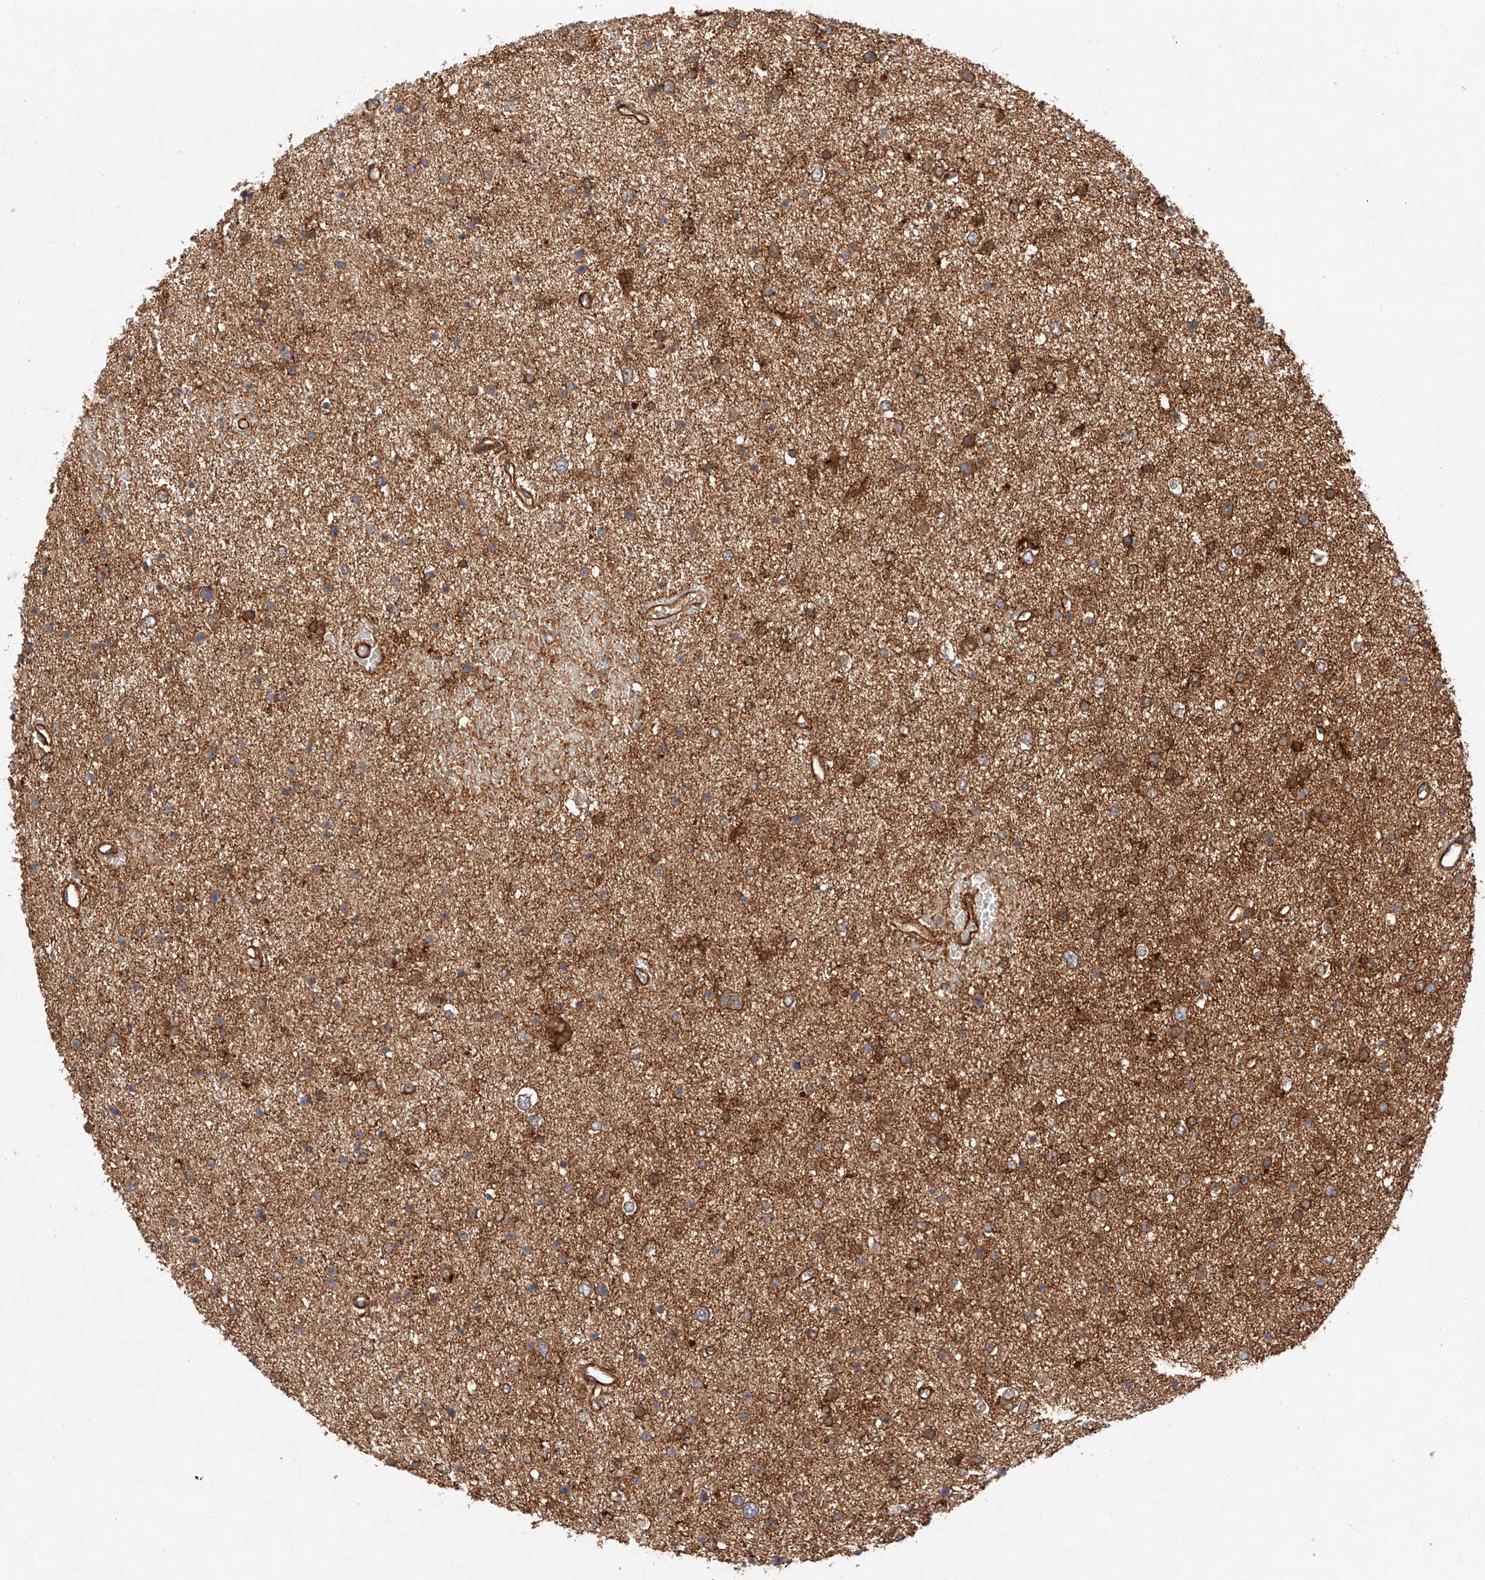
{"staining": {"intensity": "strong", "quantity": ">75%", "location": "cytoplasmic/membranous"}, "tissue": "glioma", "cell_type": "Tumor cells", "image_type": "cancer", "snomed": [{"axis": "morphology", "description": "Glioma, malignant, Low grade"}, {"axis": "topography", "description": "Brain"}], "caption": "This micrograph exhibits malignant glioma (low-grade) stained with immunohistochemistry to label a protein in brown. The cytoplasmic/membranous of tumor cells show strong positivity for the protein. Nuclei are counter-stained blue.", "gene": "RAB23", "patient": {"sex": "female", "age": 37}}